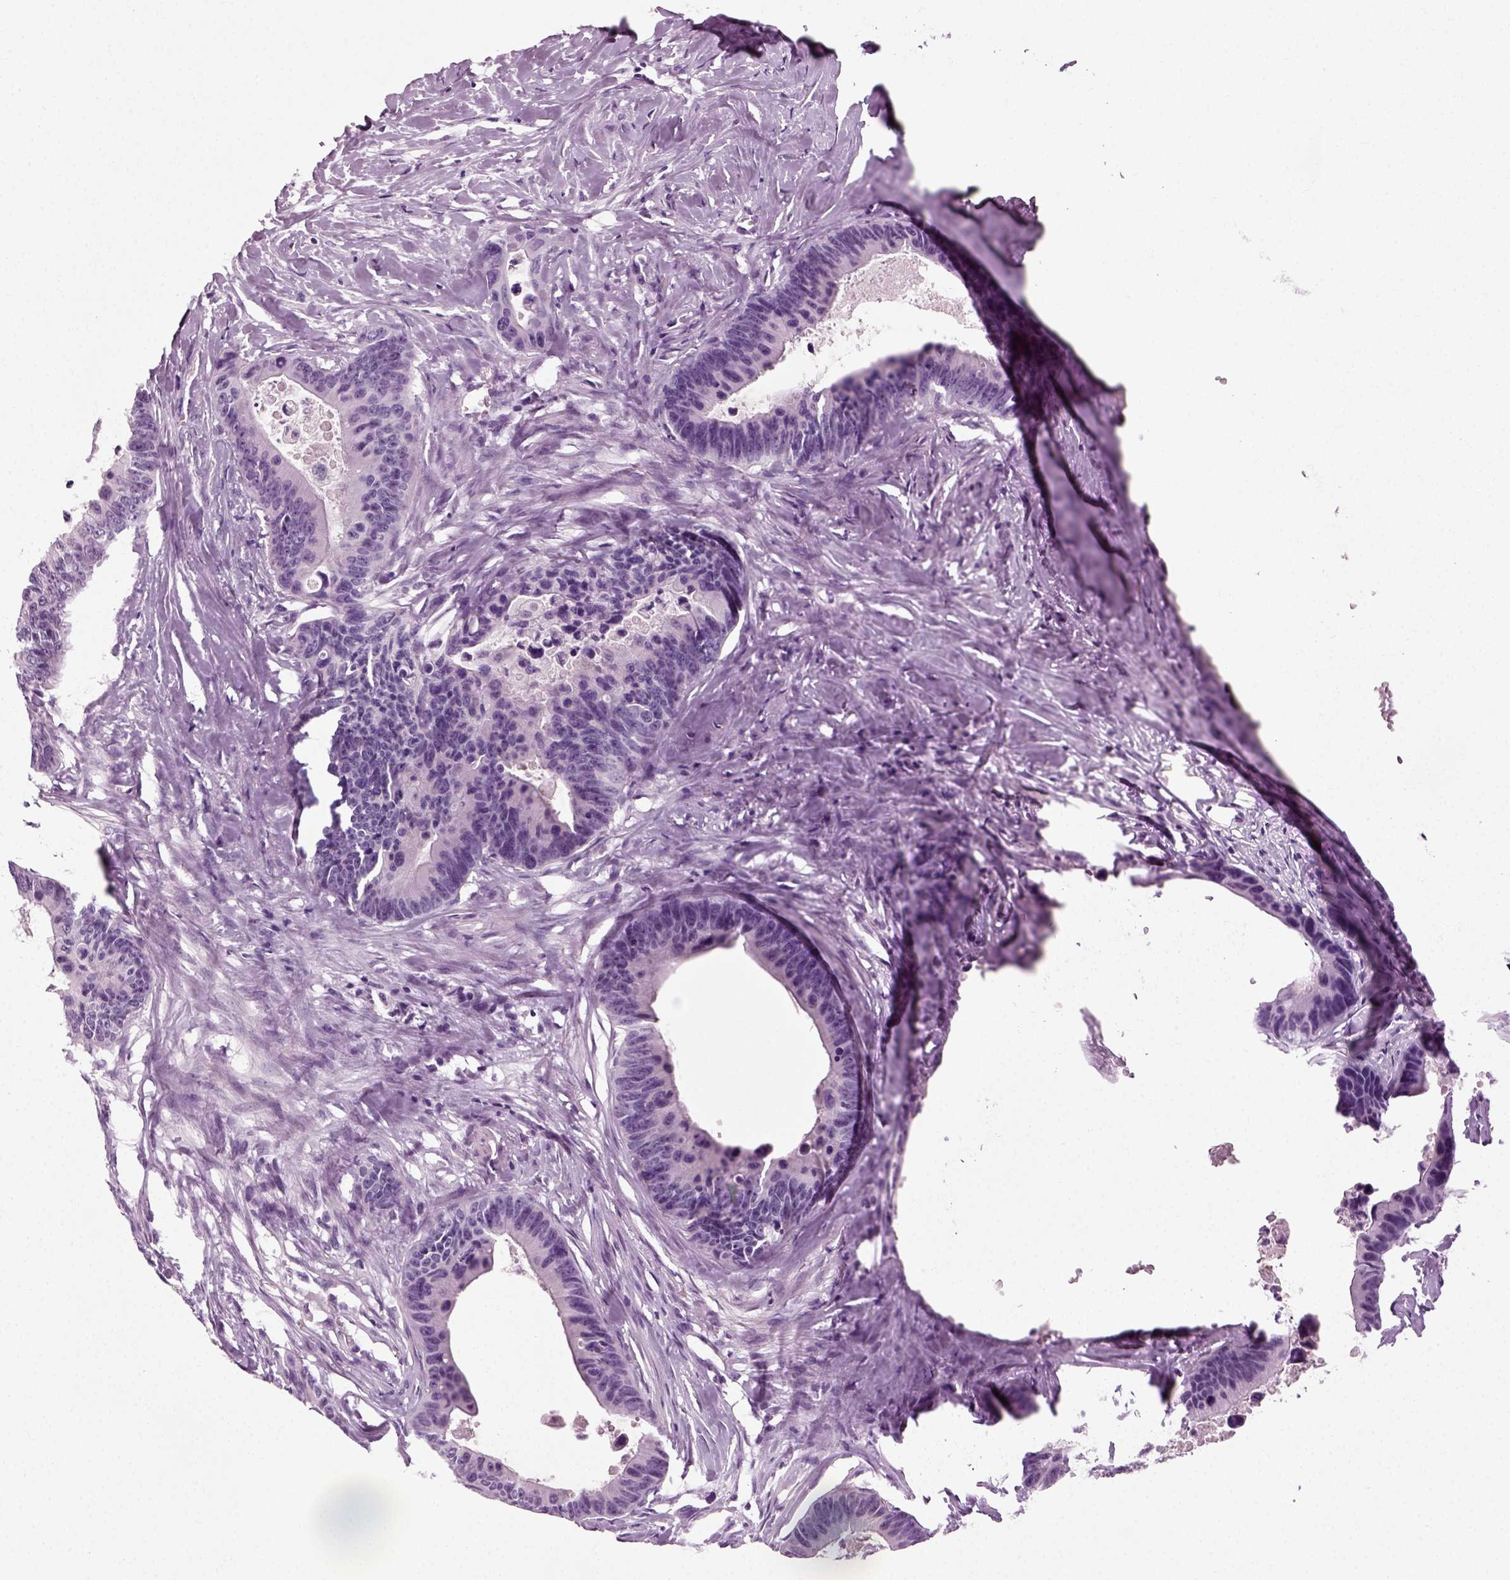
{"staining": {"intensity": "negative", "quantity": "none", "location": "none"}, "tissue": "colorectal cancer", "cell_type": "Tumor cells", "image_type": "cancer", "snomed": [{"axis": "morphology", "description": "Adenocarcinoma, NOS"}, {"axis": "topography", "description": "Colon"}], "caption": "Immunohistochemistry (IHC) image of adenocarcinoma (colorectal) stained for a protein (brown), which reveals no staining in tumor cells.", "gene": "ZC2HC1C", "patient": {"sex": "female", "age": 87}}